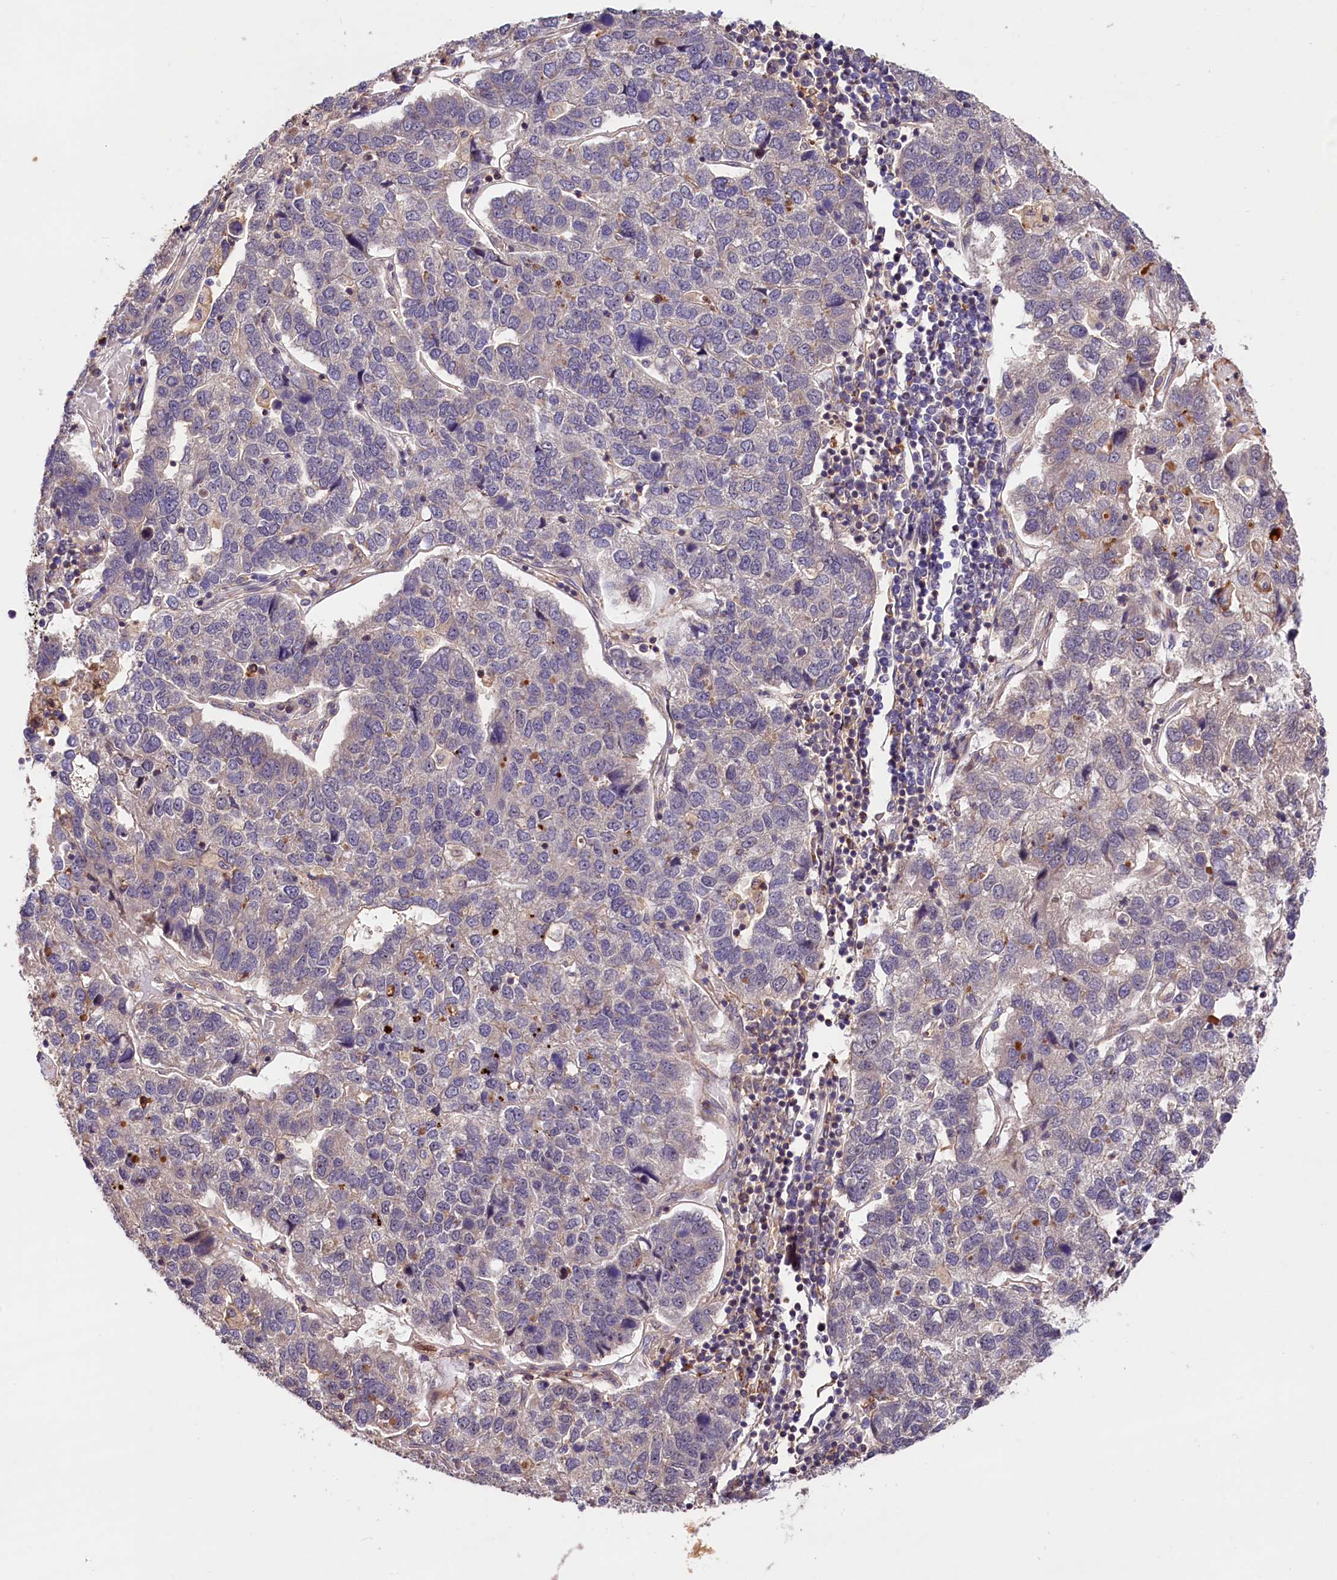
{"staining": {"intensity": "negative", "quantity": "none", "location": "none"}, "tissue": "pancreatic cancer", "cell_type": "Tumor cells", "image_type": "cancer", "snomed": [{"axis": "morphology", "description": "Adenocarcinoma, NOS"}, {"axis": "topography", "description": "Pancreas"}], "caption": "An image of pancreatic adenocarcinoma stained for a protein demonstrates no brown staining in tumor cells.", "gene": "CACNA1H", "patient": {"sex": "female", "age": 61}}